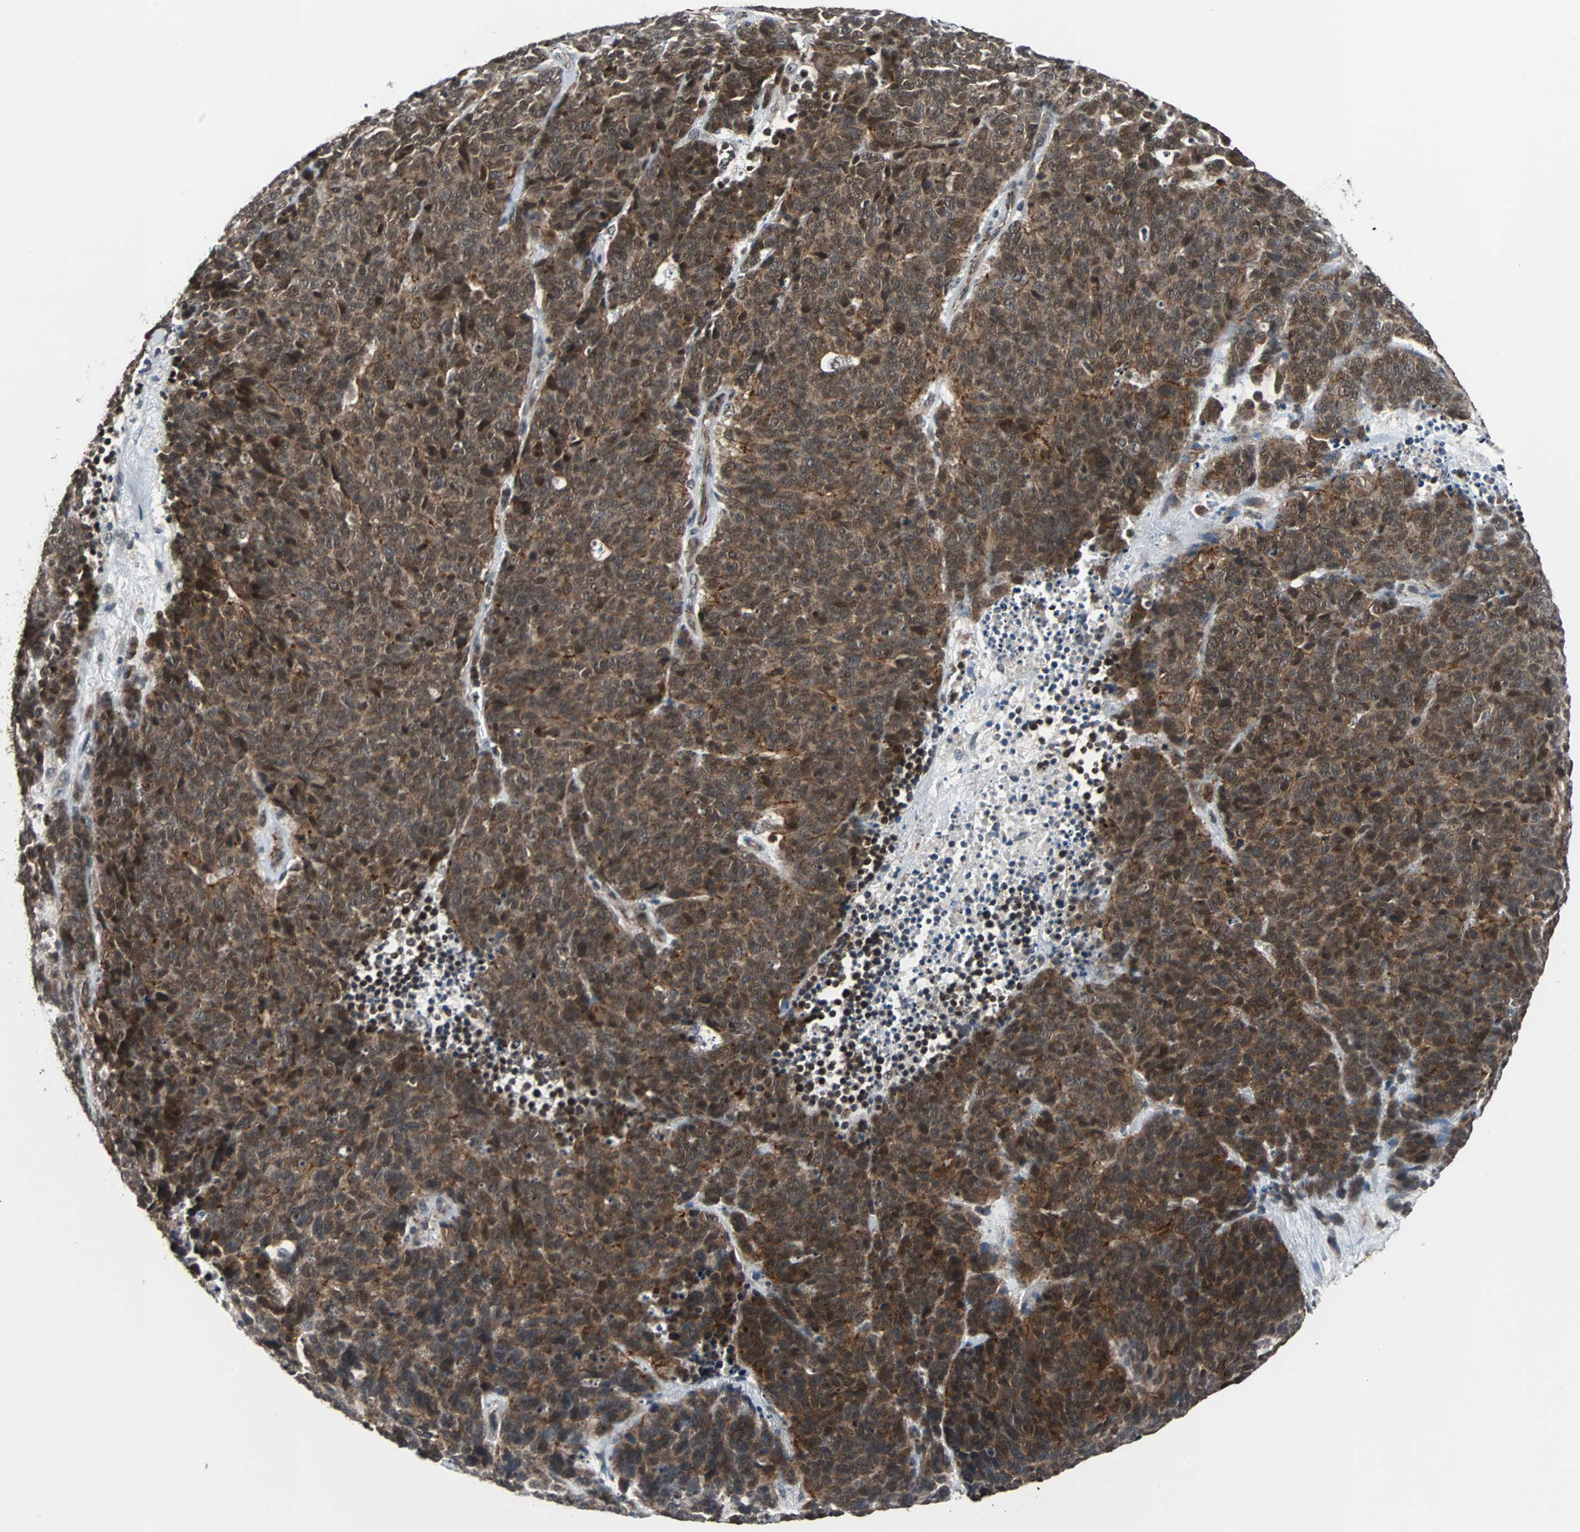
{"staining": {"intensity": "strong", "quantity": ">75%", "location": "cytoplasmic/membranous"}, "tissue": "lung cancer", "cell_type": "Tumor cells", "image_type": "cancer", "snomed": [{"axis": "morphology", "description": "Neoplasm, malignant, NOS"}, {"axis": "topography", "description": "Lung"}], "caption": "IHC photomicrograph of lung cancer (malignant neoplasm) stained for a protein (brown), which reveals high levels of strong cytoplasmic/membranous expression in about >75% of tumor cells.", "gene": "LSR", "patient": {"sex": "female", "age": 58}}